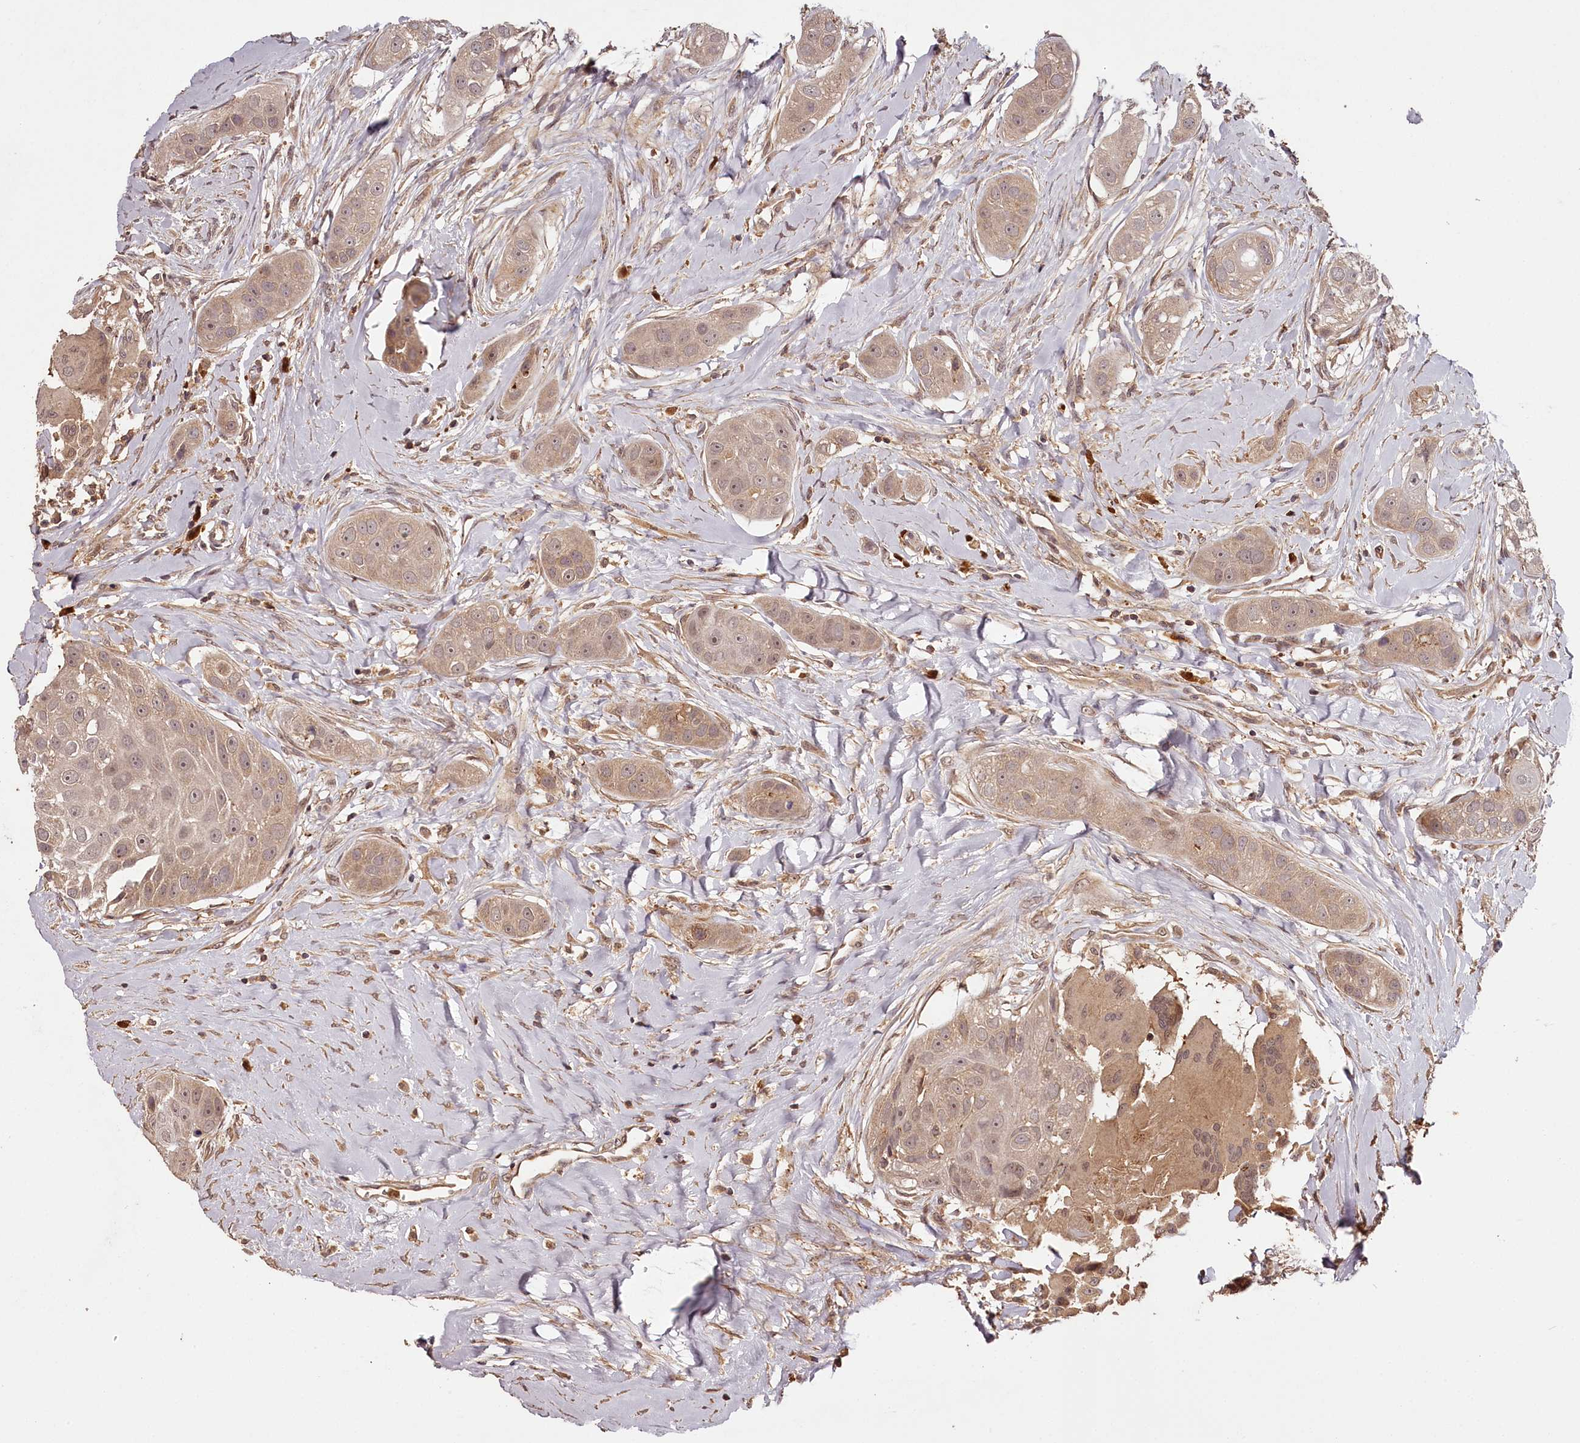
{"staining": {"intensity": "weak", "quantity": ">75%", "location": "cytoplasmic/membranous"}, "tissue": "head and neck cancer", "cell_type": "Tumor cells", "image_type": "cancer", "snomed": [{"axis": "morphology", "description": "Normal tissue, NOS"}, {"axis": "morphology", "description": "Squamous cell carcinoma, NOS"}, {"axis": "topography", "description": "Skeletal muscle"}, {"axis": "topography", "description": "Head-Neck"}], "caption": "About >75% of tumor cells in head and neck cancer demonstrate weak cytoplasmic/membranous protein staining as visualized by brown immunohistochemical staining.", "gene": "TTC12", "patient": {"sex": "male", "age": 51}}